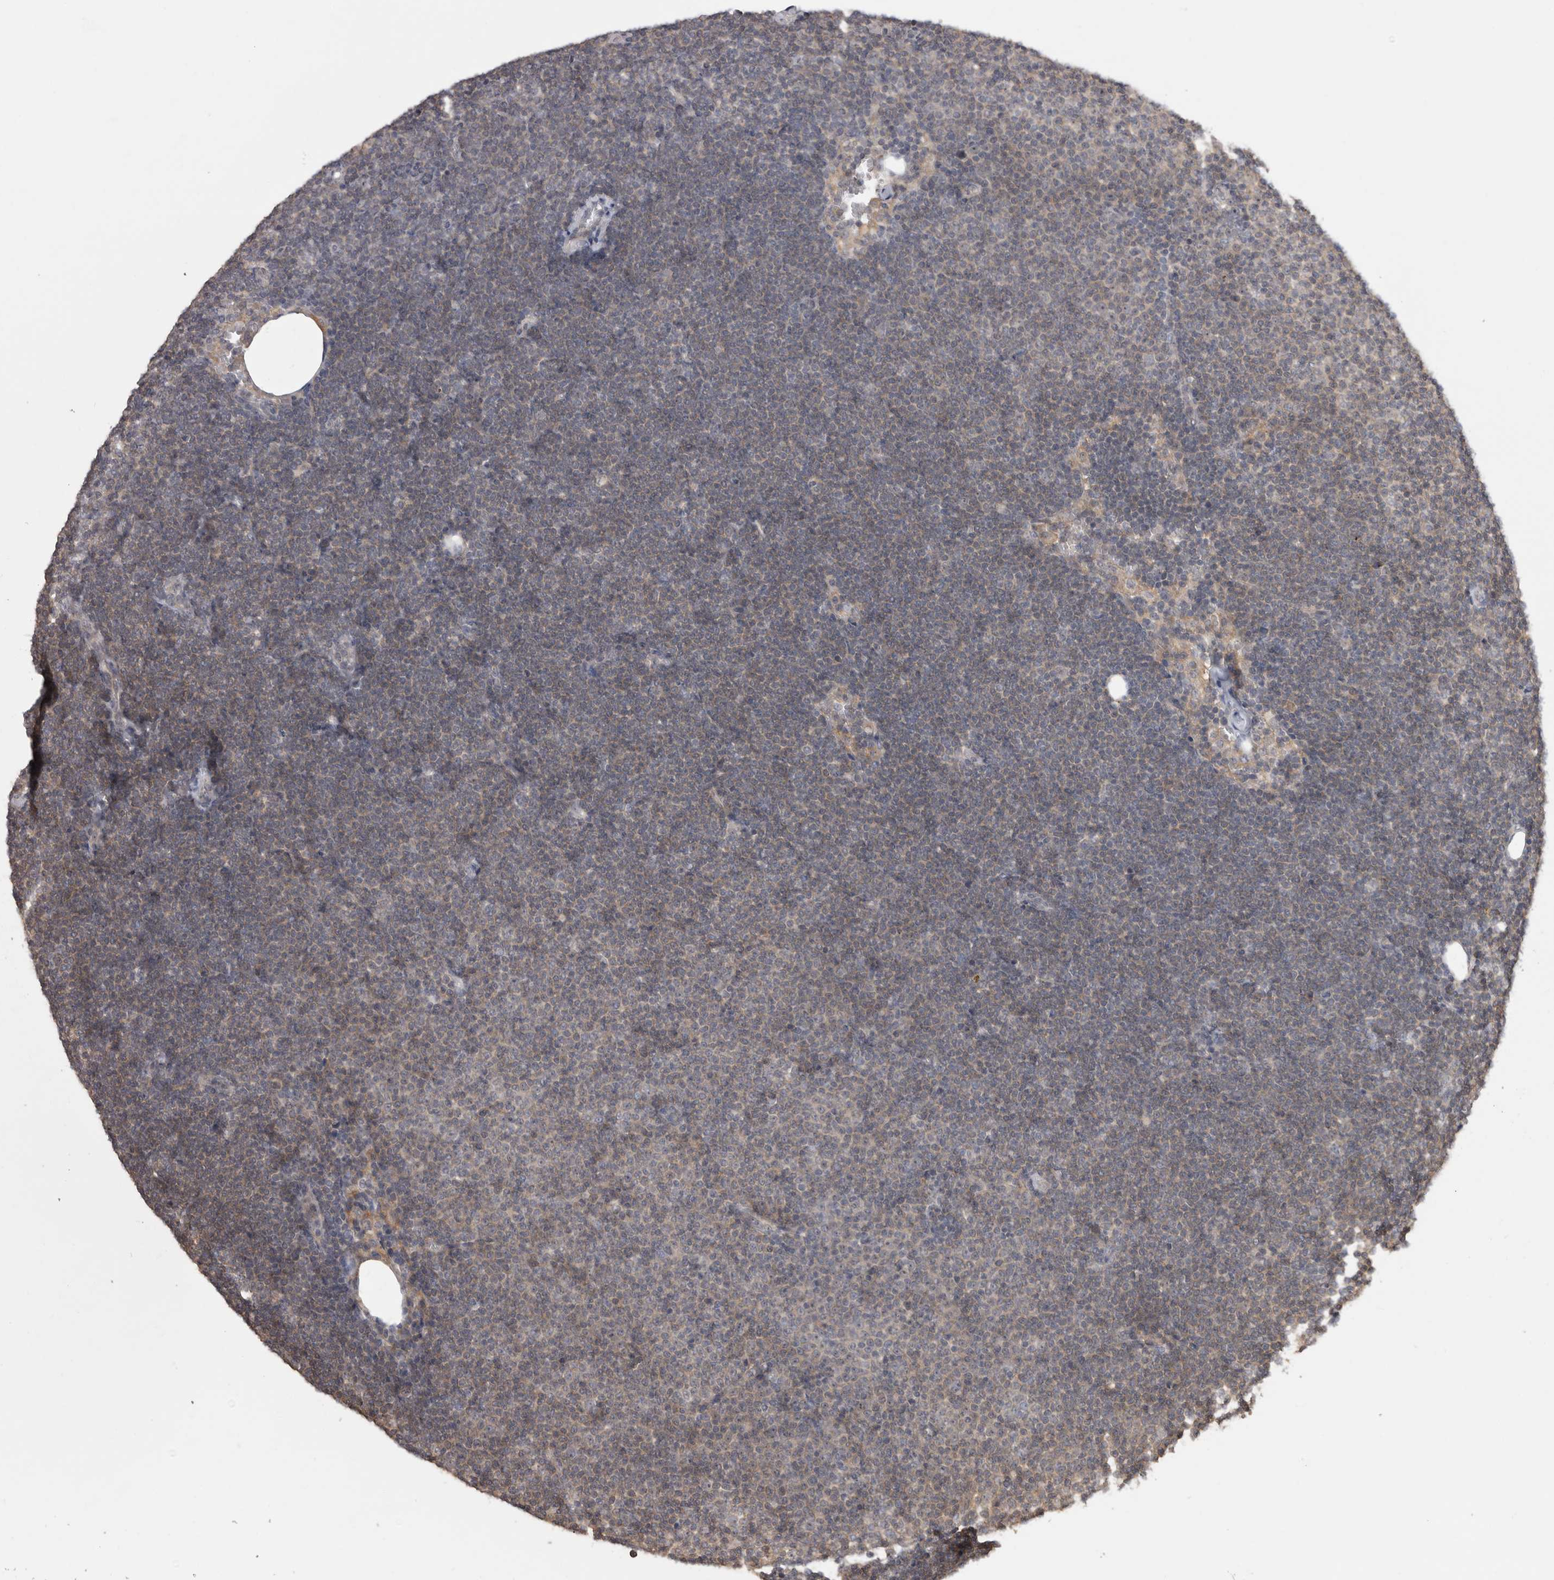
{"staining": {"intensity": "weak", "quantity": "25%-75%", "location": "cytoplasmic/membranous"}, "tissue": "lymphoma", "cell_type": "Tumor cells", "image_type": "cancer", "snomed": [{"axis": "morphology", "description": "Malignant lymphoma, non-Hodgkin's type, Low grade"}, {"axis": "topography", "description": "Lymph node"}], "caption": "This photomicrograph shows immunohistochemistry staining of human low-grade malignant lymphoma, non-Hodgkin's type, with low weak cytoplasmic/membranous staining in approximately 25%-75% of tumor cells.", "gene": "RBM28", "patient": {"sex": "female", "age": 53}}